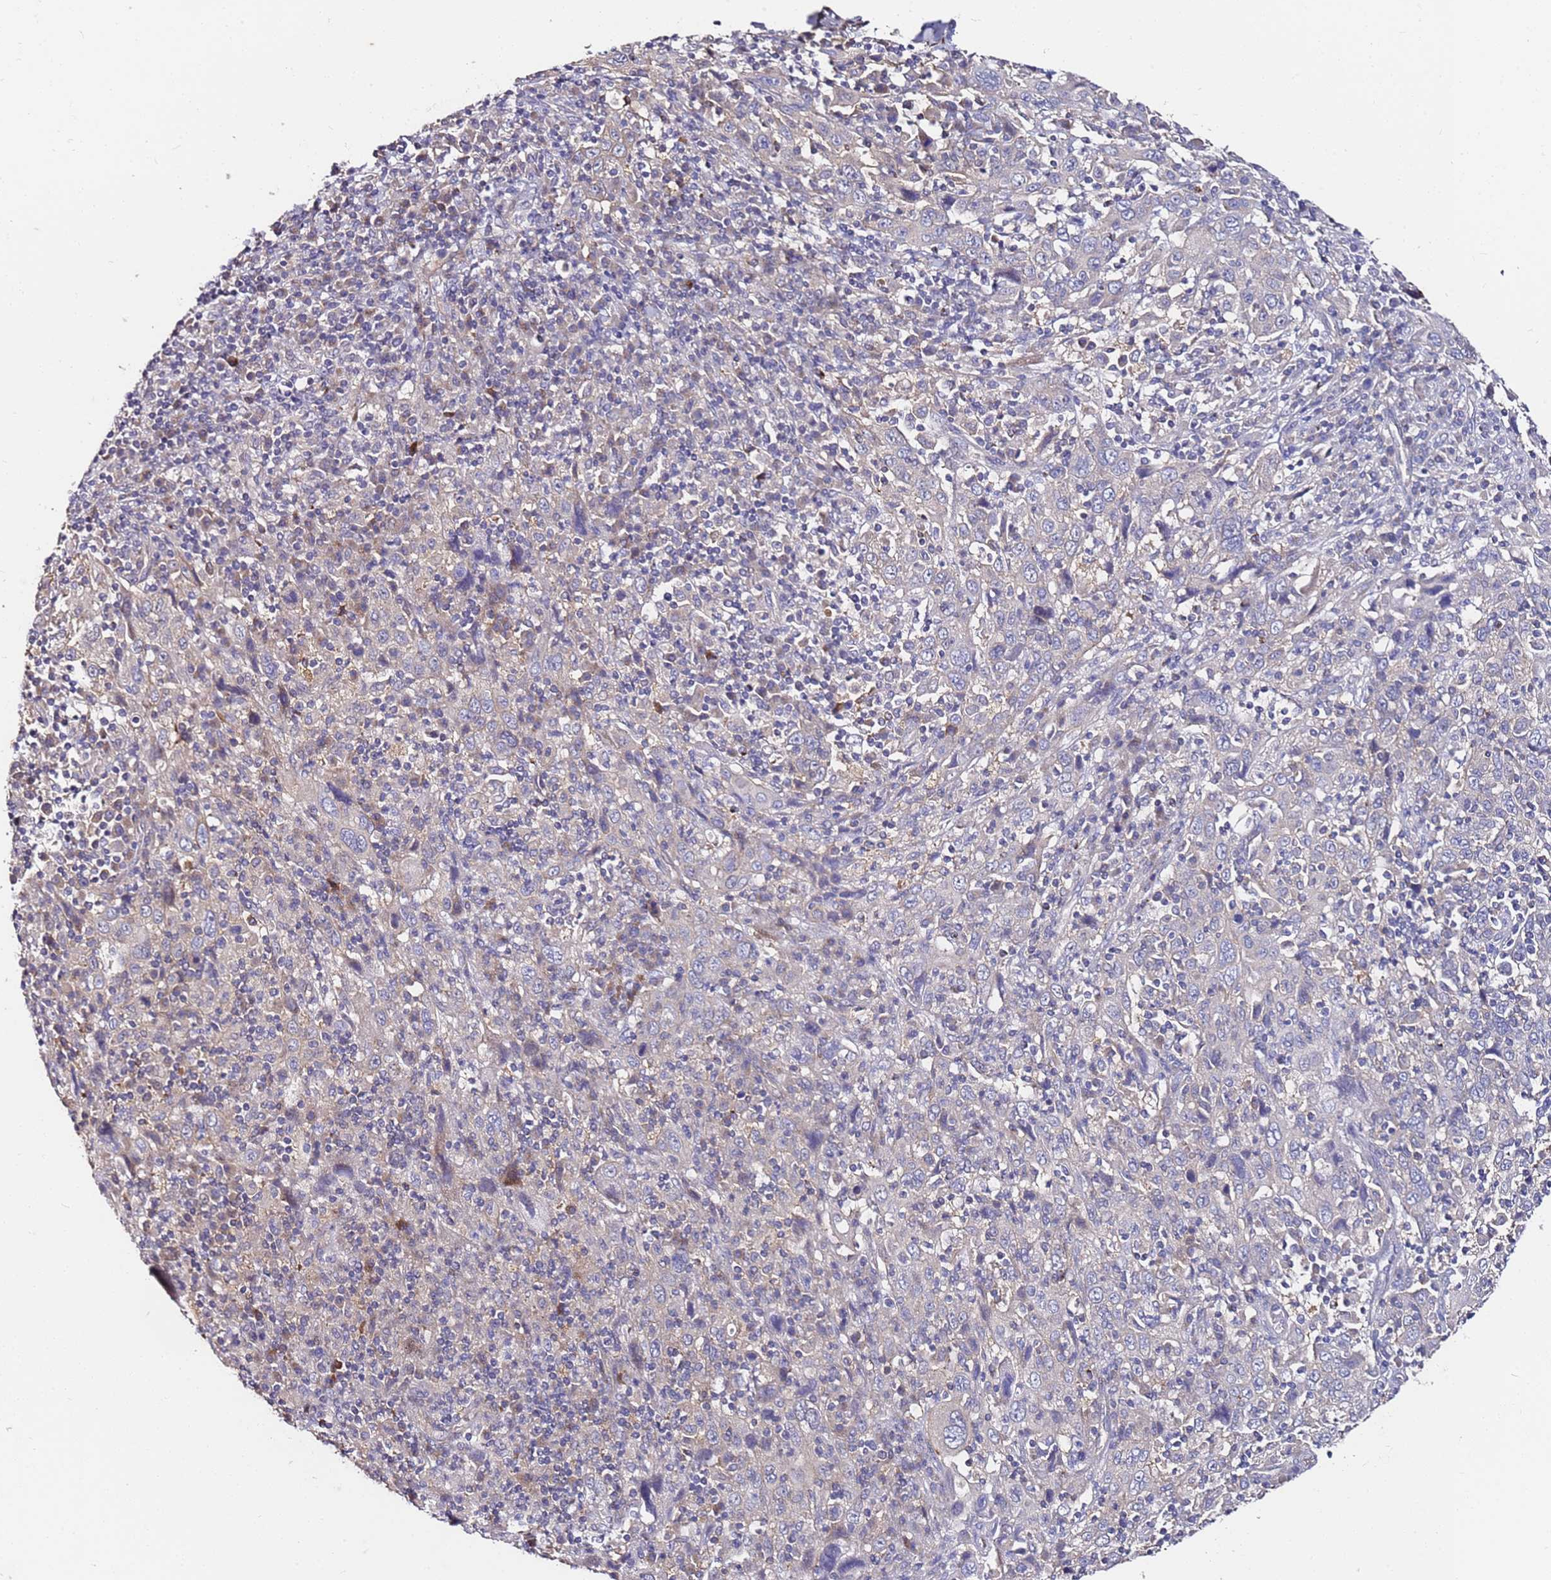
{"staining": {"intensity": "negative", "quantity": "none", "location": "none"}, "tissue": "cervical cancer", "cell_type": "Tumor cells", "image_type": "cancer", "snomed": [{"axis": "morphology", "description": "Squamous cell carcinoma, NOS"}, {"axis": "topography", "description": "Cervix"}], "caption": "This is a histopathology image of IHC staining of cervical cancer, which shows no expression in tumor cells.", "gene": "SRRM5", "patient": {"sex": "female", "age": 46}}